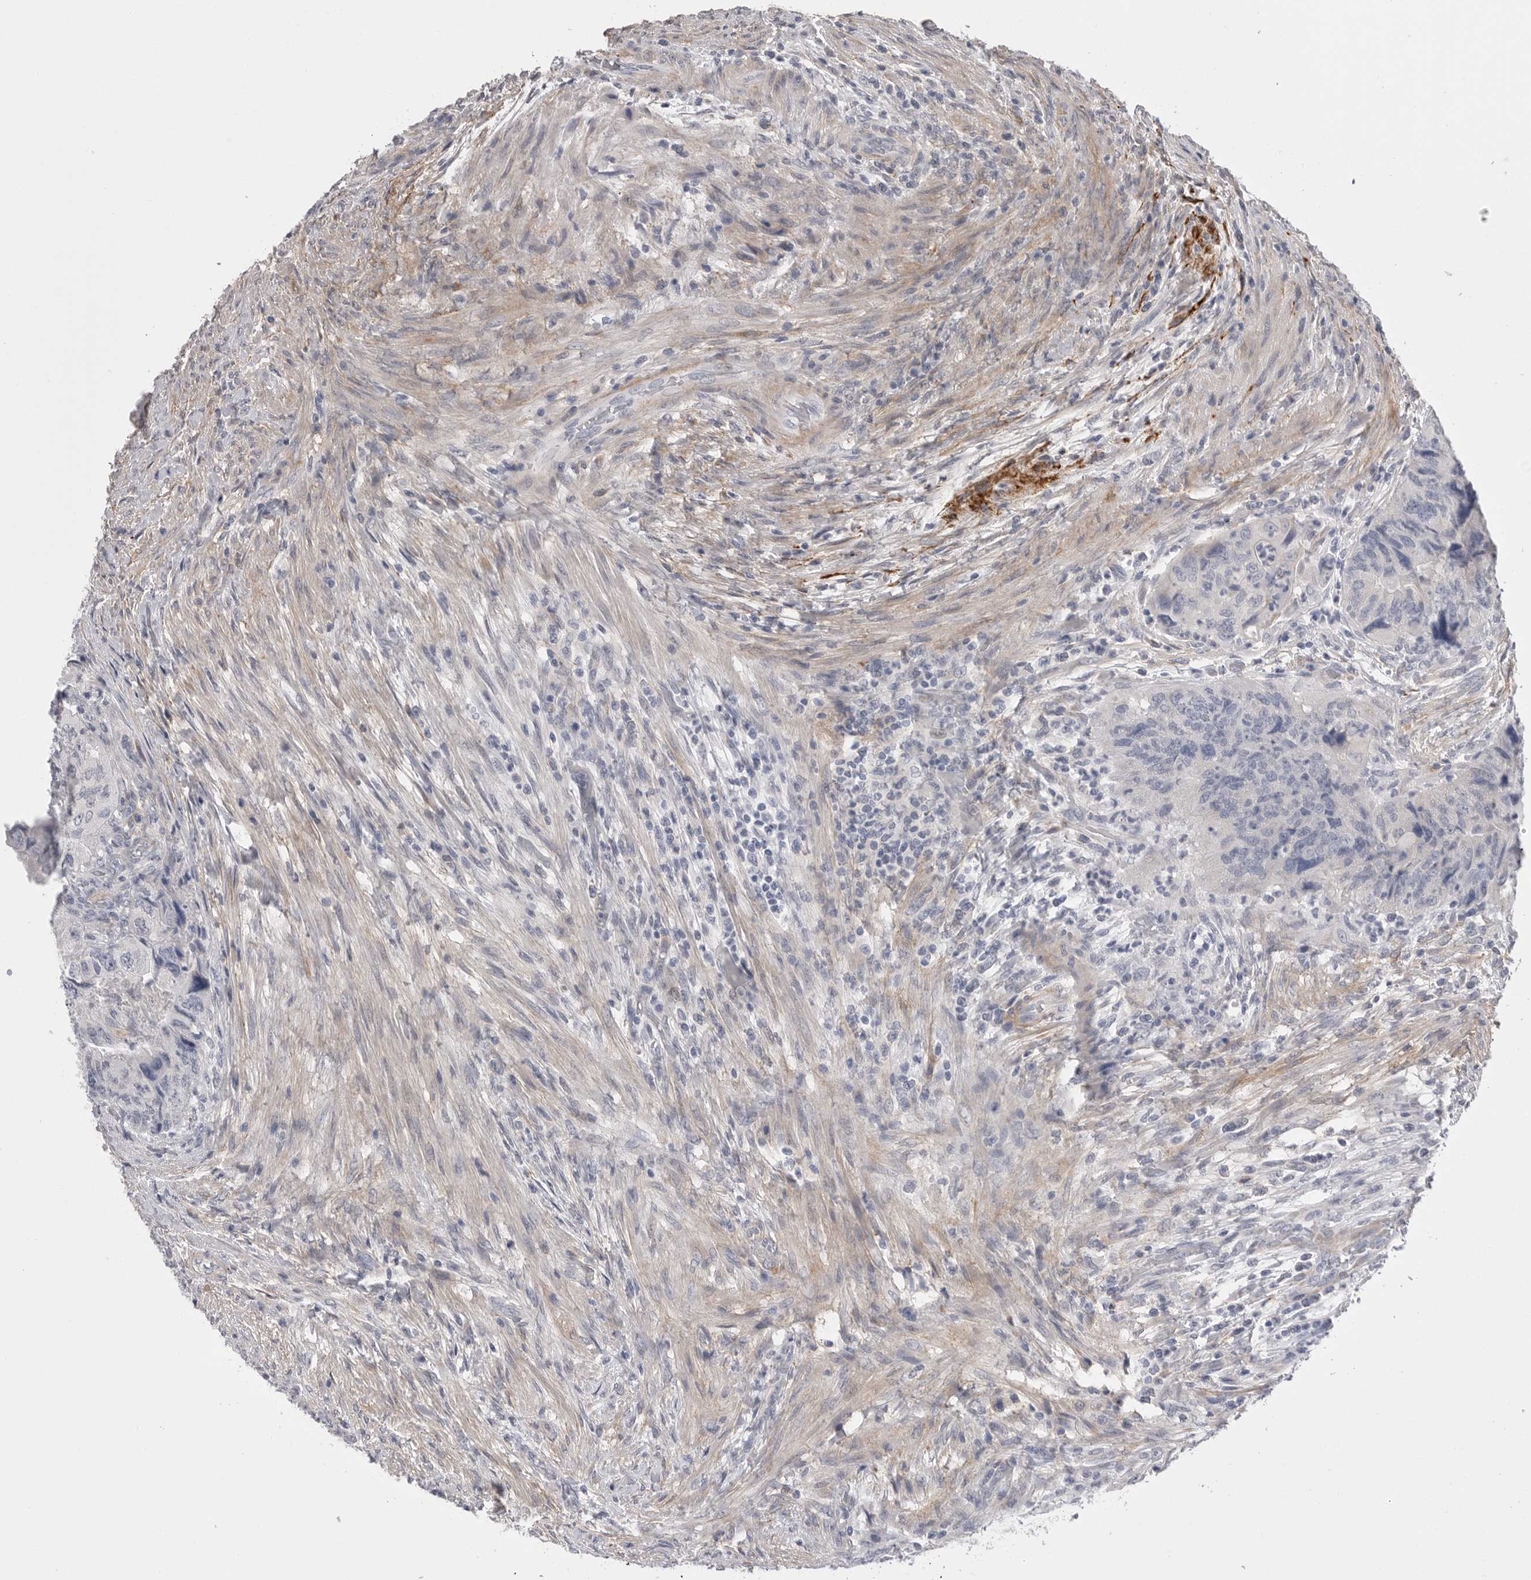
{"staining": {"intensity": "negative", "quantity": "none", "location": "none"}, "tissue": "colorectal cancer", "cell_type": "Tumor cells", "image_type": "cancer", "snomed": [{"axis": "morphology", "description": "Adenocarcinoma, NOS"}, {"axis": "topography", "description": "Rectum"}], "caption": "A photomicrograph of human colorectal cancer (adenocarcinoma) is negative for staining in tumor cells.", "gene": "AKAP12", "patient": {"sex": "male", "age": 63}}